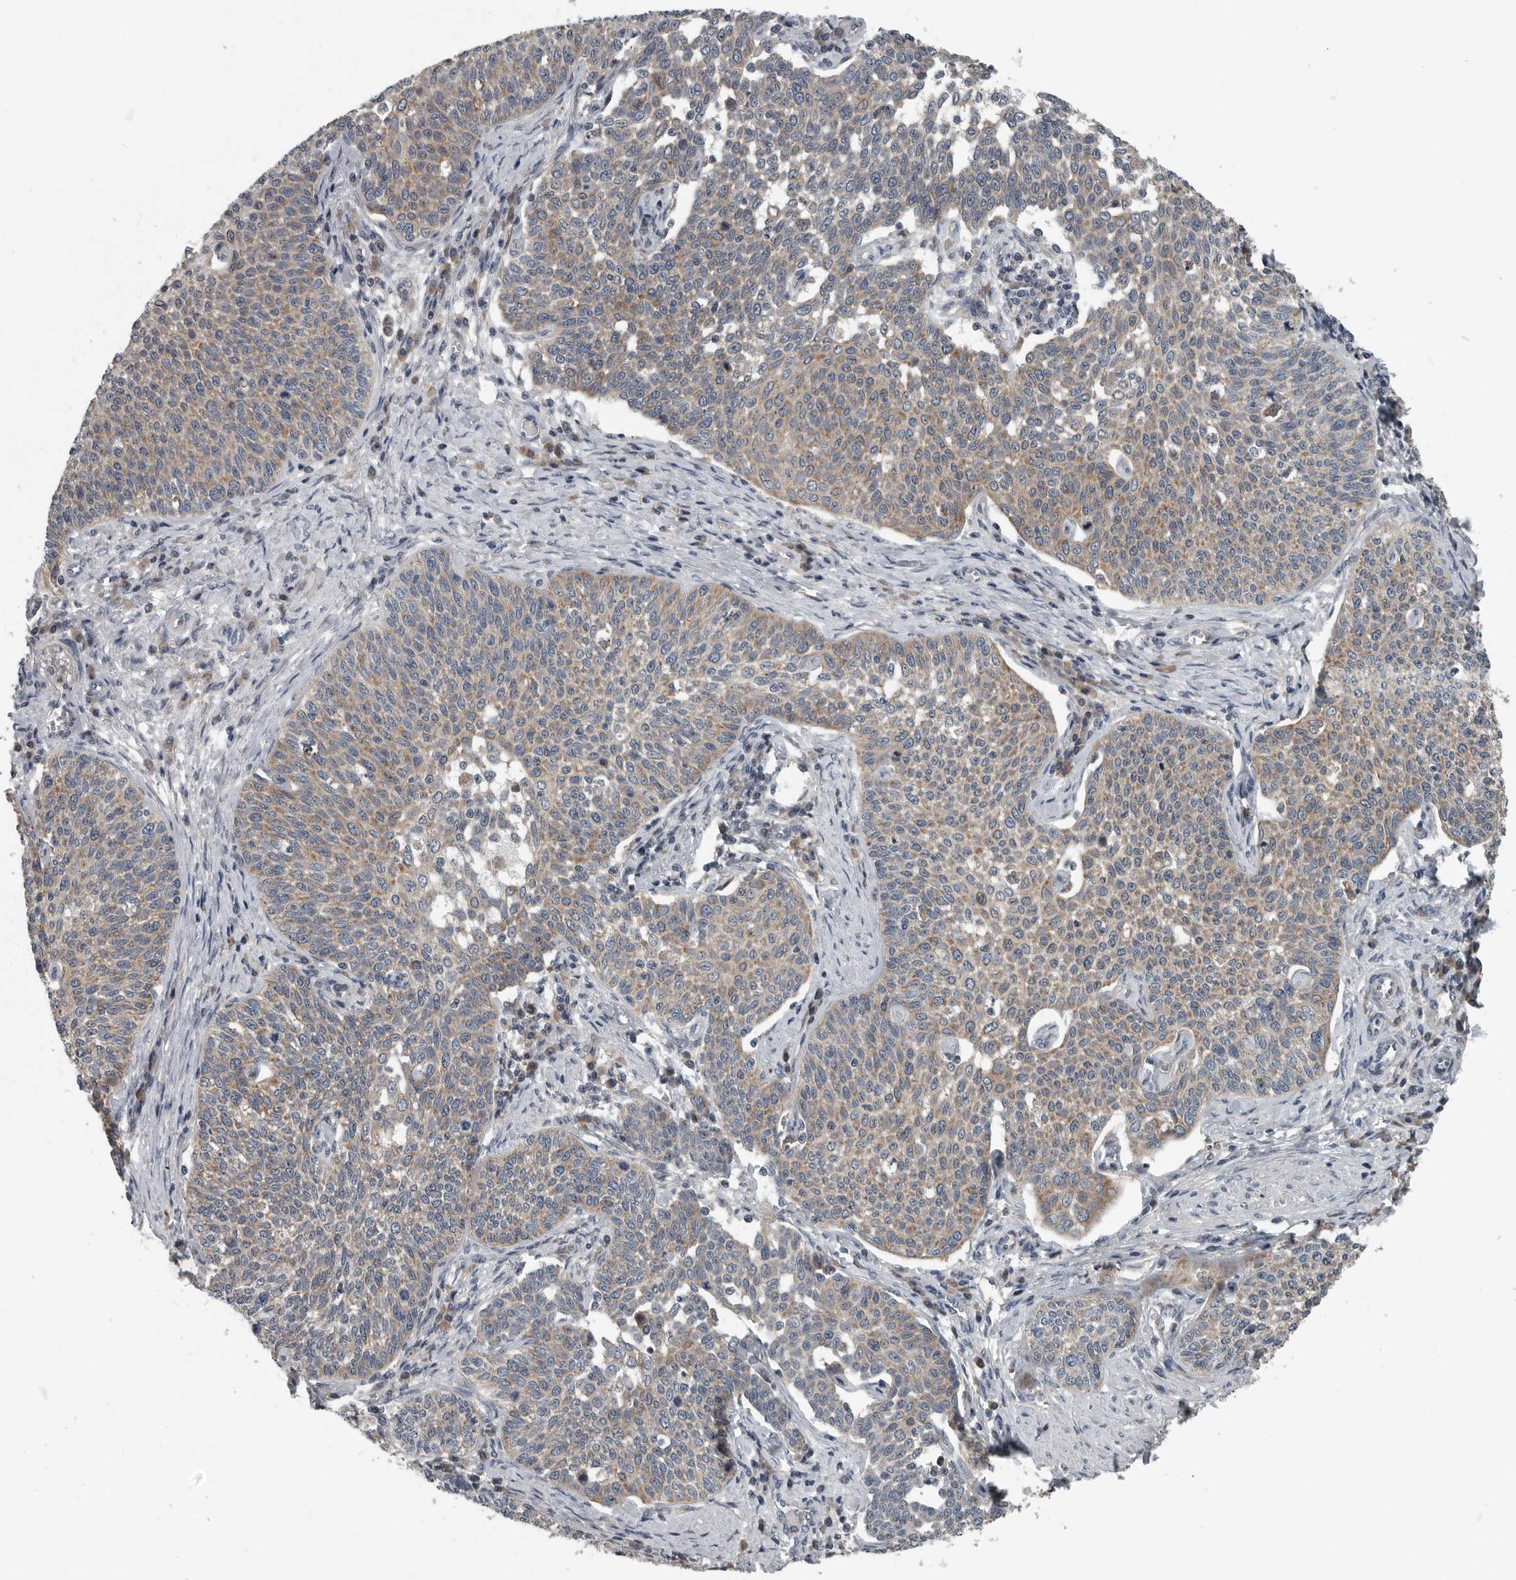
{"staining": {"intensity": "moderate", "quantity": ">75%", "location": "cytoplasmic/membranous"}, "tissue": "cervical cancer", "cell_type": "Tumor cells", "image_type": "cancer", "snomed": [{"axis": "morphology", "description": "Squamous cell carcinoma, NOS"}, {"axis": "topography", "description": "Cervix"}], "caption": "Immunohistochemistry (IHC) image of neoplastic tissue: human cervical cancer (squamous cell carcinoma) stained using immunohistochemistry demonstrates medium levels of moderate protein expression localized specifically in the cytoplasmic/membranous of tumor cells, appearing as a cytoplasmic/membranous brown color.", "gene": "TMEM199", "patient": {"sex": "female", "age": 34}}